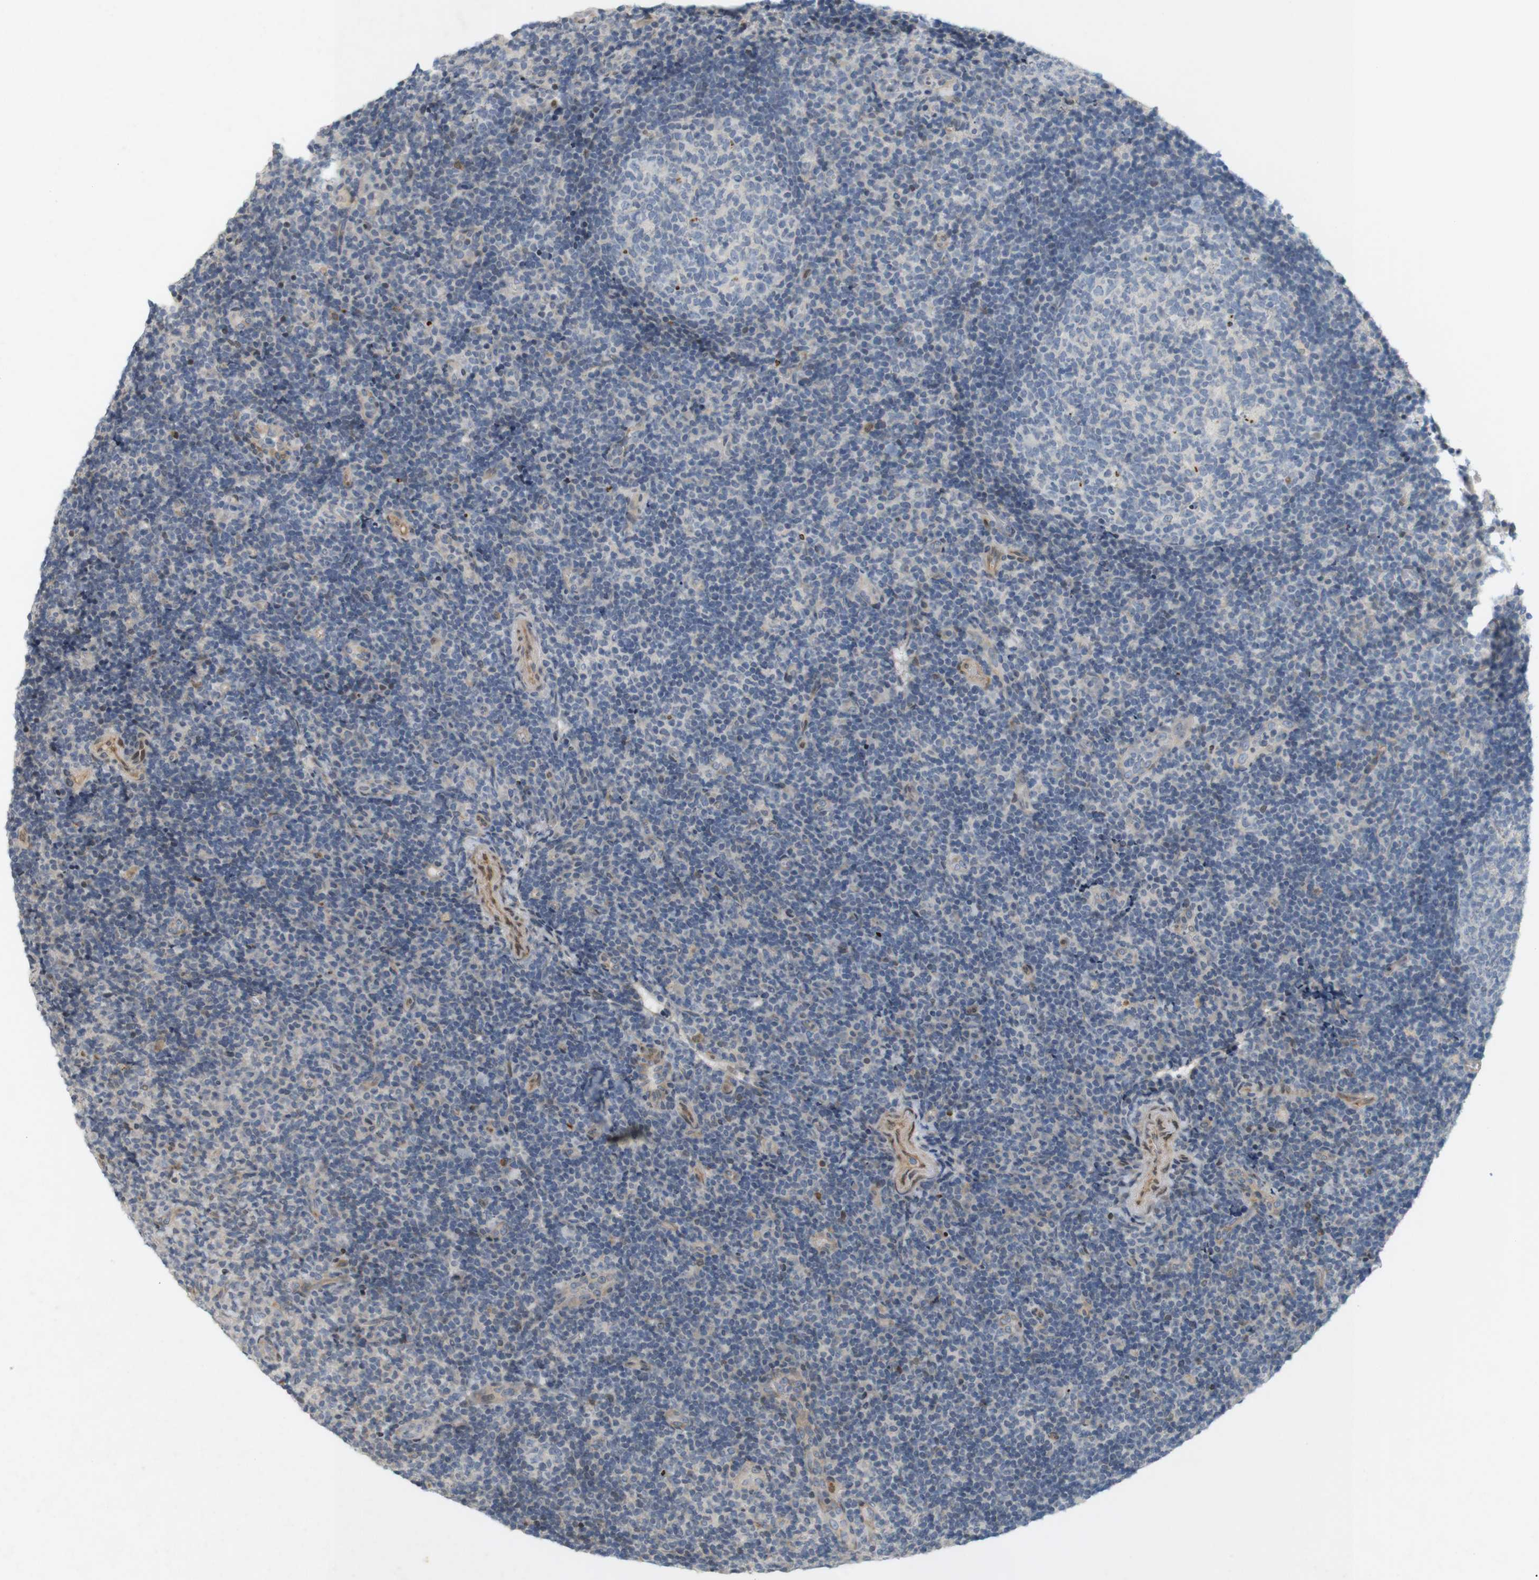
{"staining": {"intensity": "negative", "quantity": "none", "location": "none"}, "tissue": "tonsil", "cell_type": "Germinal center cells", "image_type": "normal", "snomed": [{"axis": "morphology", "description": "Normal tissue, NOS"}, {"axis": "topography", "description": "Tonsil"}], "caption": "This is a photomicrograph of immunohistochemistry staining of benign tonsil, which shows no positivity in germinal center cells. (Immunohistochemistry, brightfield microscopy, high magnification).", "gene": "PPP1R14A", "patient": {"sex": "female", "age": 40}}